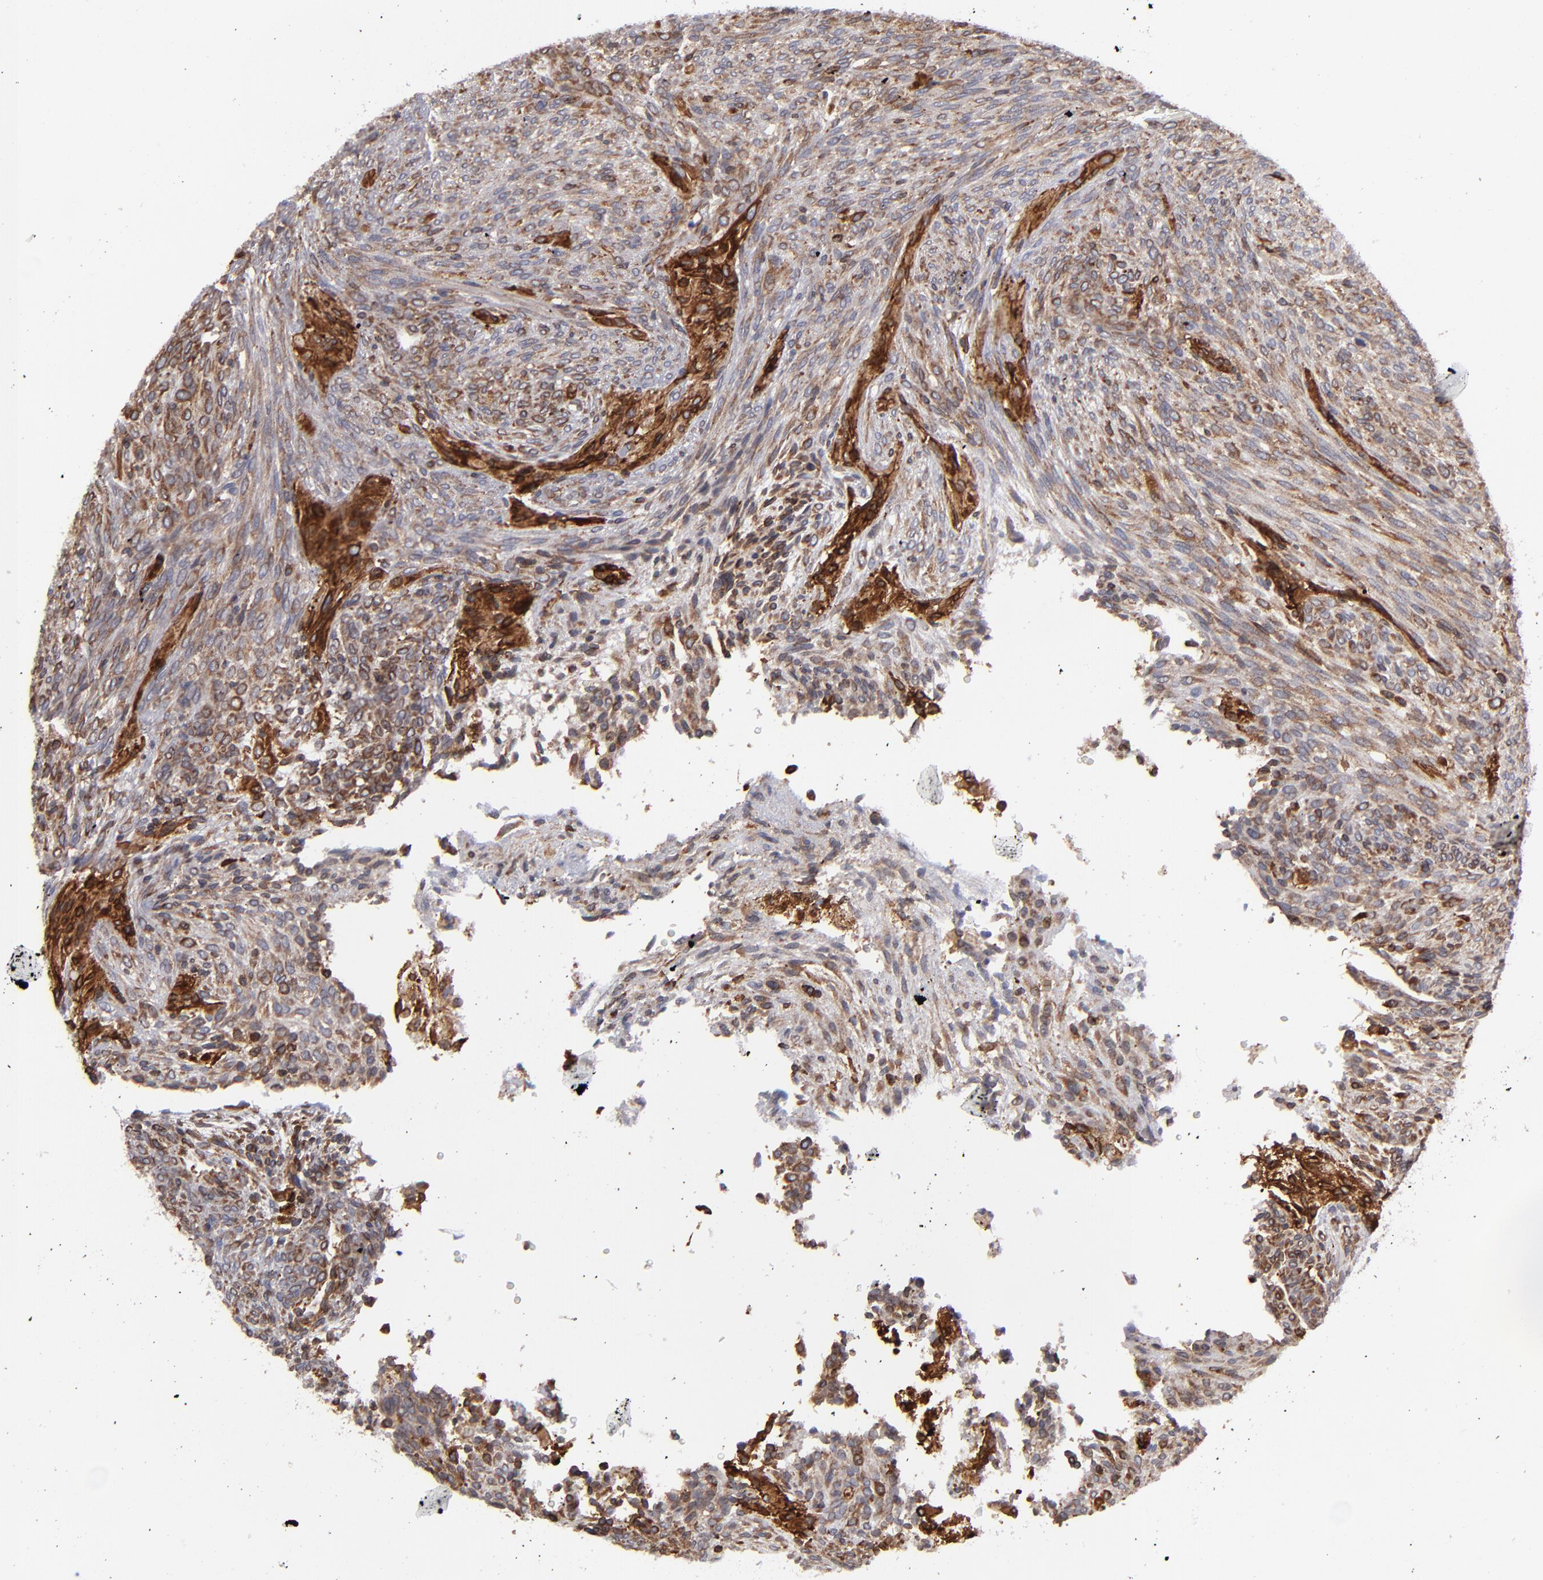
{"staining": {"intensity": "moderate", "quantity": ">75%", "location": "cytoplasmic/membranous"}, "tissue": "glioma", "cell_type": "Tumor cells", "image_type": "cancer", "snomed": [{"axis": "morphology", "description": "Glioma, malignant, High grade"}, {"axis": "topography", "description": "Cerebral cortex"}], "caption": "A brown stain shows moderate cytoplasmic/membranous positivity of a protein in human glioma tumor cells. (Brightfield microscopy of DAB IHC at high magnification).", "gene": "TMX1", "patient": {"sex": "female", "age": 55}}